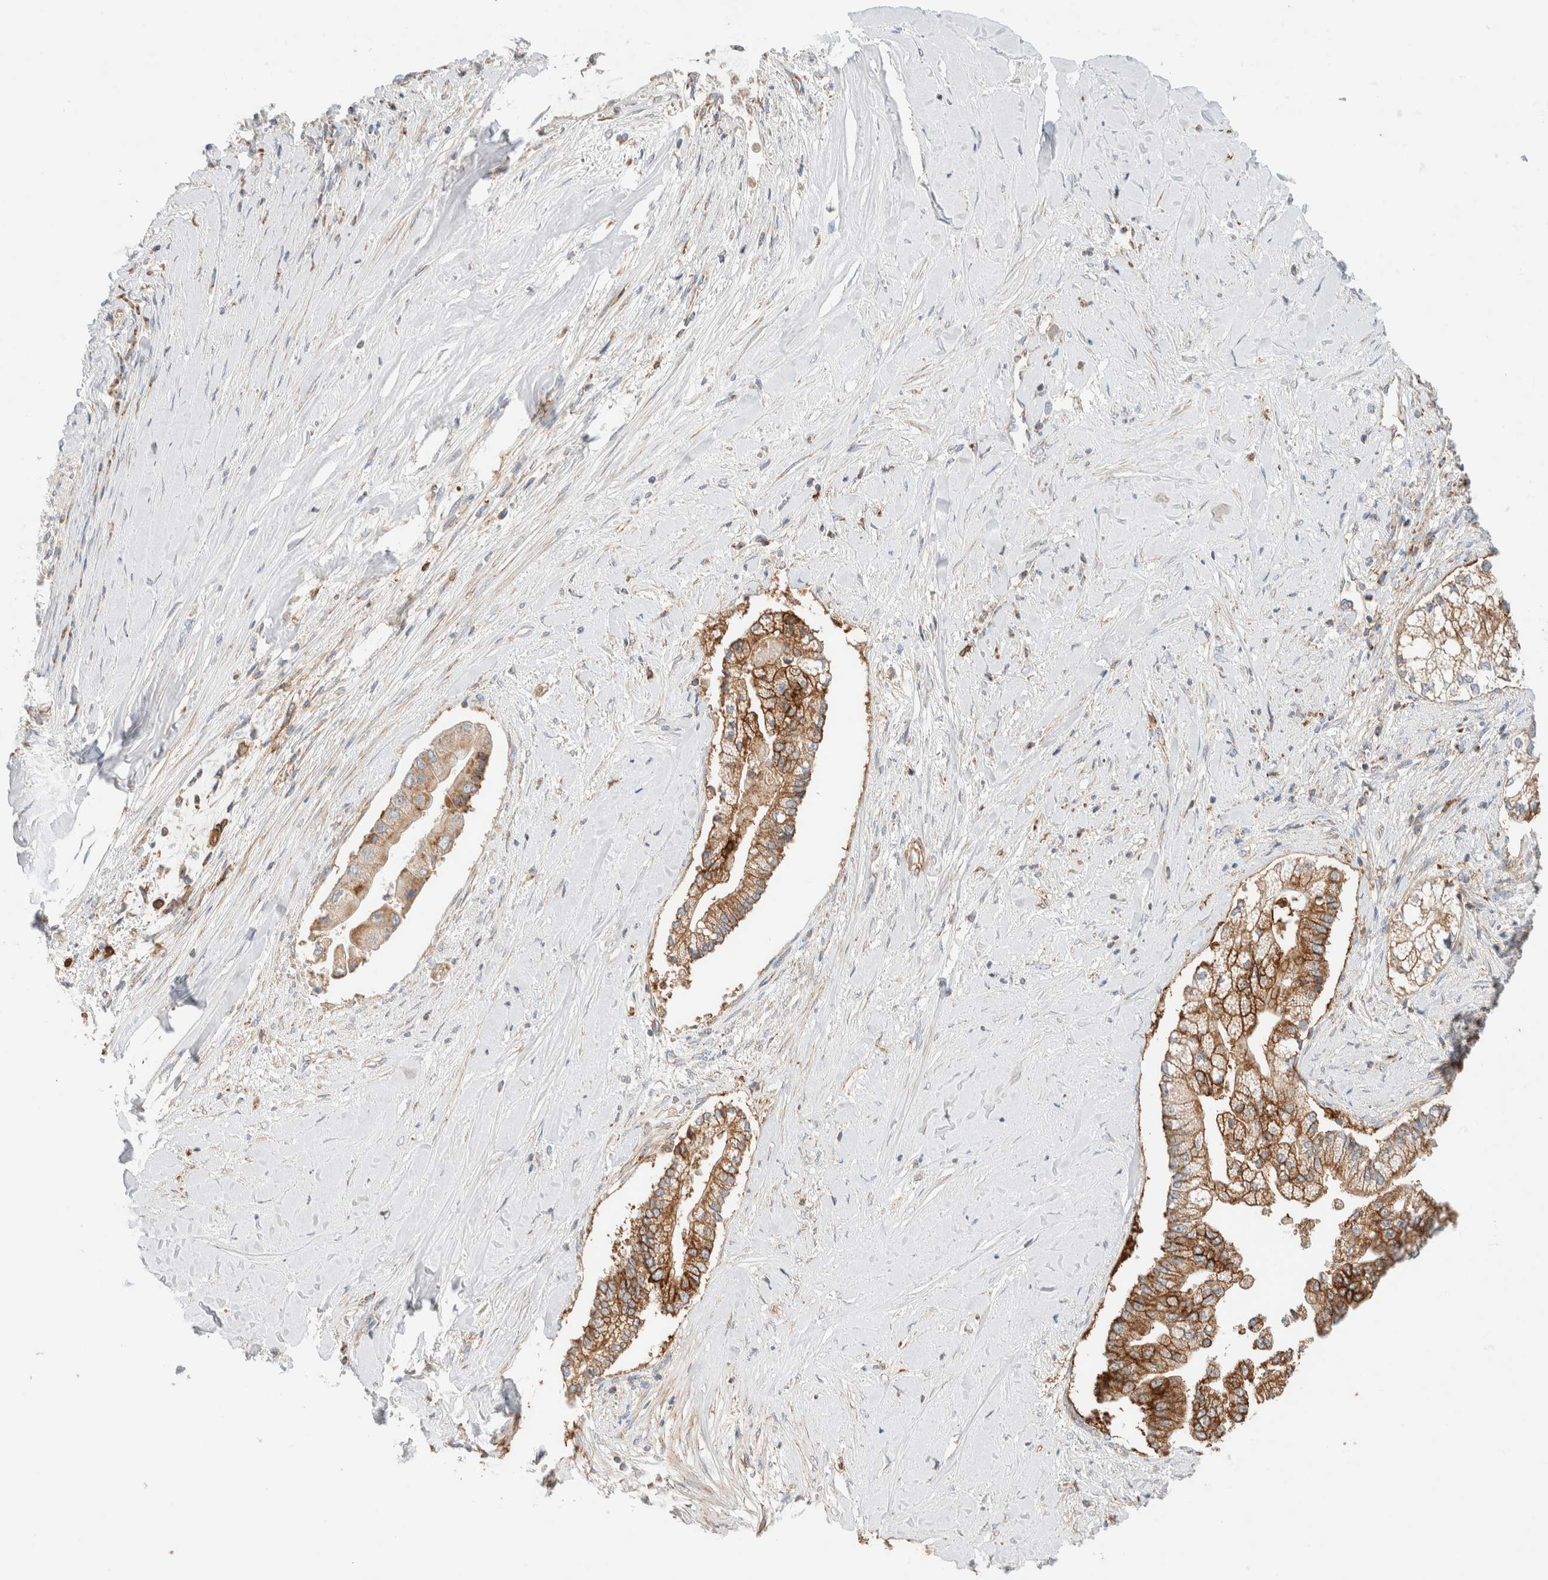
{"staining": {"intensity": "moderate", "quantity": ">75%", "location": "cytoplasmic/membranous"}, "tissue": "liver cancer", "cell_type": "Tumor cells", "image_type": "cancer", "snomed": [{"axis": "morphology", "description": "Cholangiocarcinoma"}, {"axis": "topography", "description": "Liver"}], "caption": "A histopathology image showing moderate cytoplasmic/membranous staining in approximately >75% of tumor cells in liver cancer, as visualized by brown immunohistochemical staining.", "gene": "MRM3", "patient": {"sex": "male", "age": 50}}